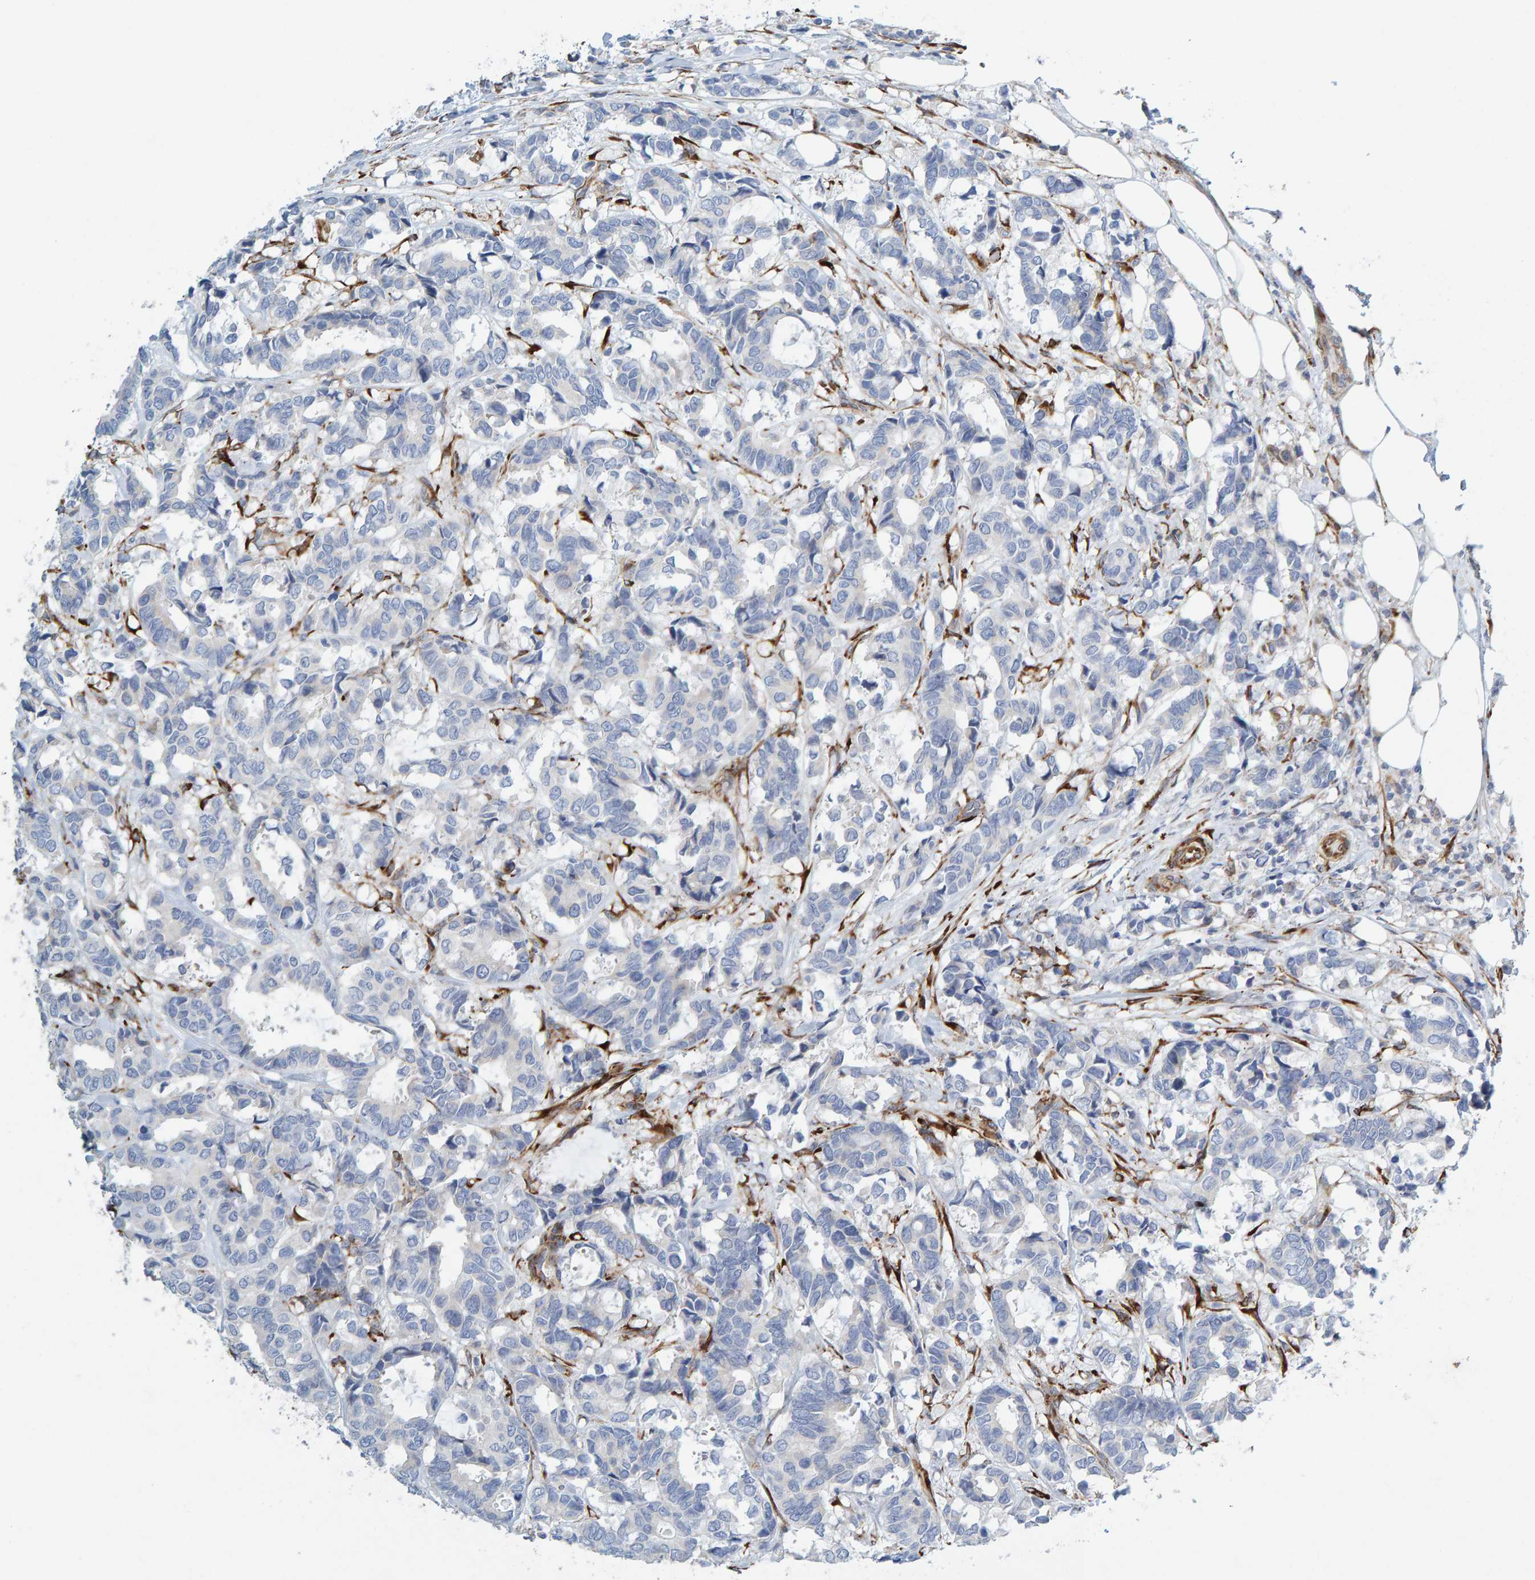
{"staining": {"intensity": "negative", "quantity": "none", "location": "none"}, "tissue": "breast cancer", "cell_type": "Tumor cells", "image_type": "cancer", "snomed": [{"axis": "morphology", "description": "Duct carcinoma"}, {"axis": "topography", "description": "Breast"}], "caption": "High power microscopy histopathology image of an immunohistochemistry image of breast cancer (intraductal carcinoma), revealing no significant staining in tumor cells.", "gene": "MMP16", "patient": {"sex": "female", "age": 87}}